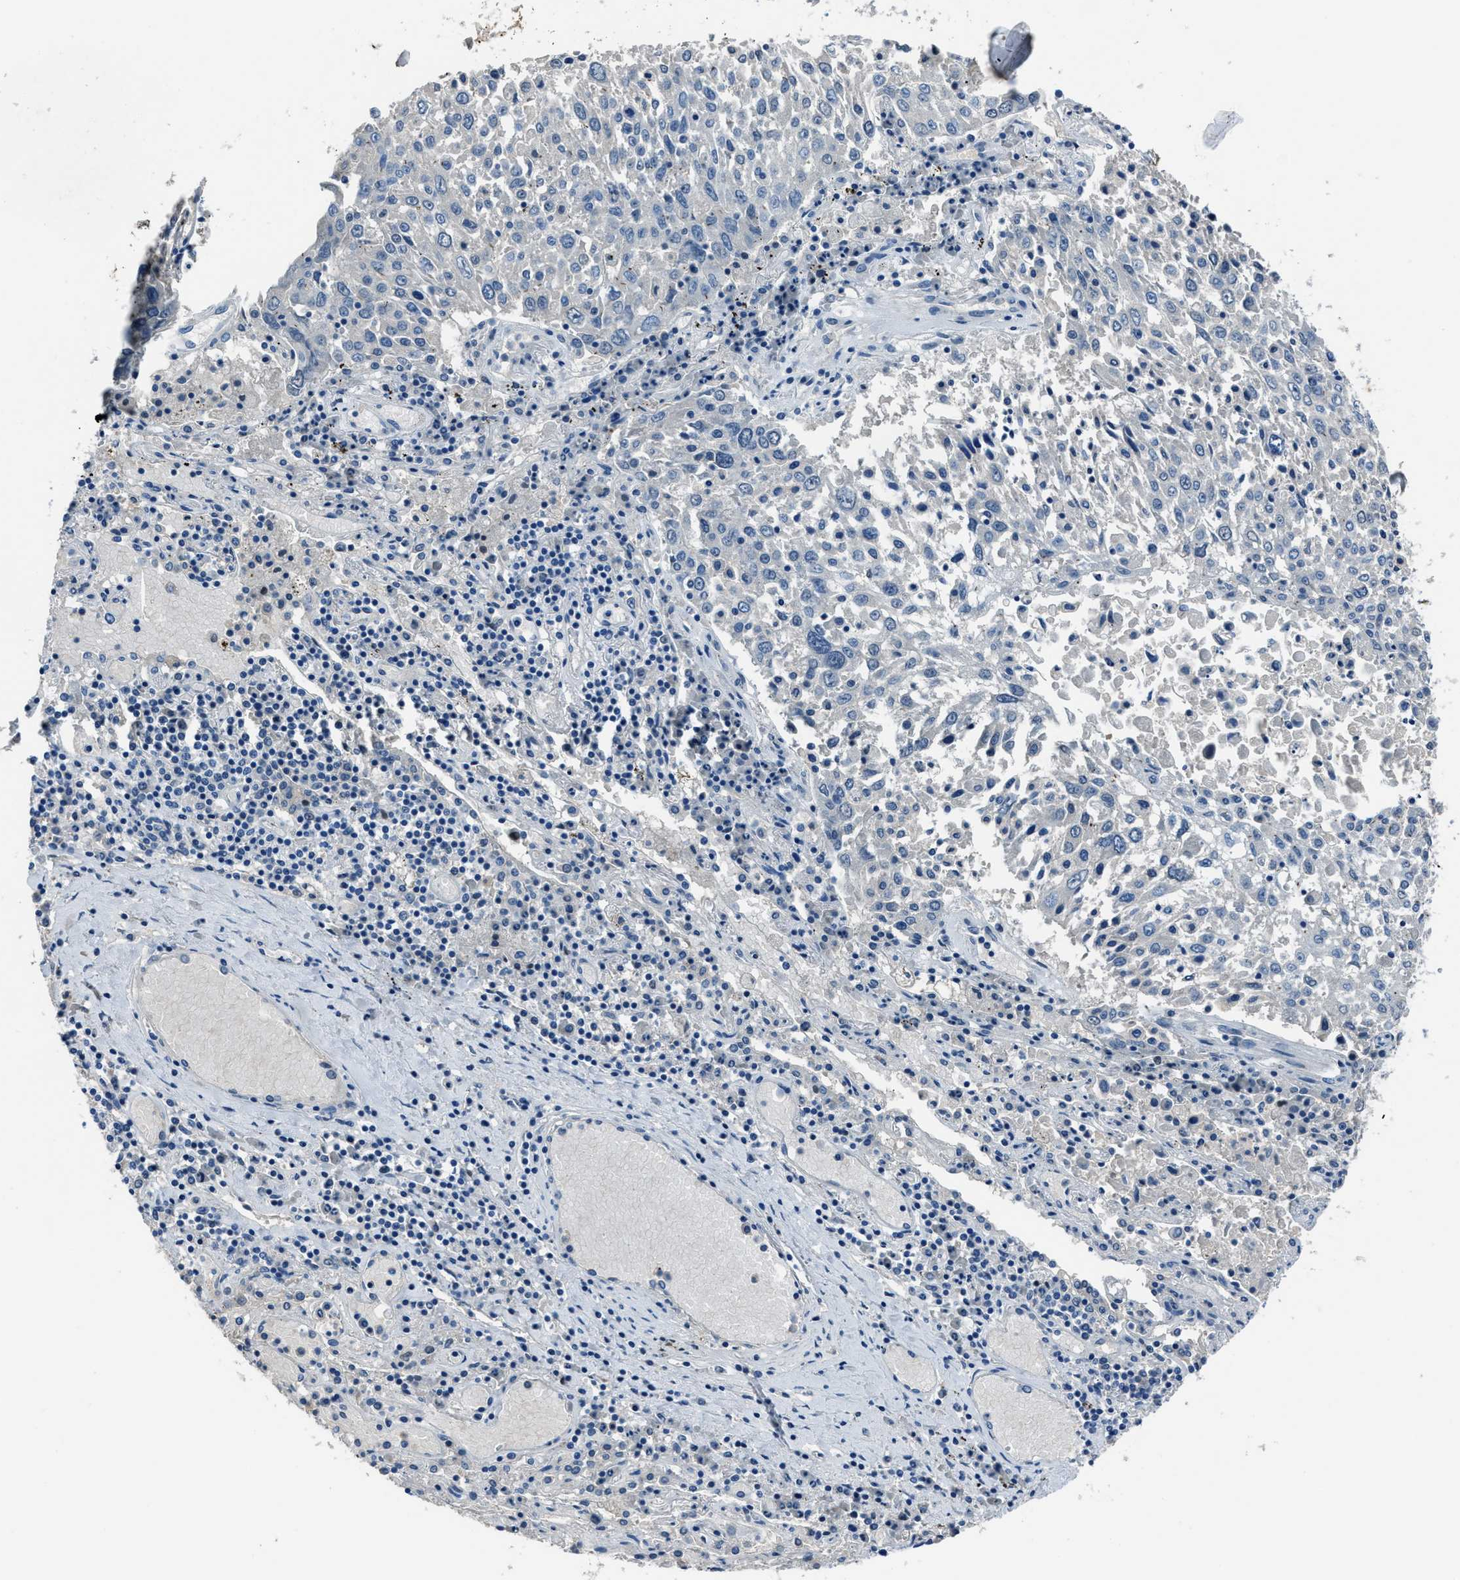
{"staining": {"intensity": "negative", "quantity": "none", "location": "none"}, "tissue": "lung cancer", "cell_type": "Tumor cells", "image_type": "cancer", "snomed": [{"axis": "morphology", "description": "Squamous cell carcinoma, NOS"}, {"axis": "topography", "description": "Lung"}], "caption": "Tumor cells are negative for protein expression in human lung cancer.", "gene": "DUSP19", "patient": {"sex": "male", "age": 65}}